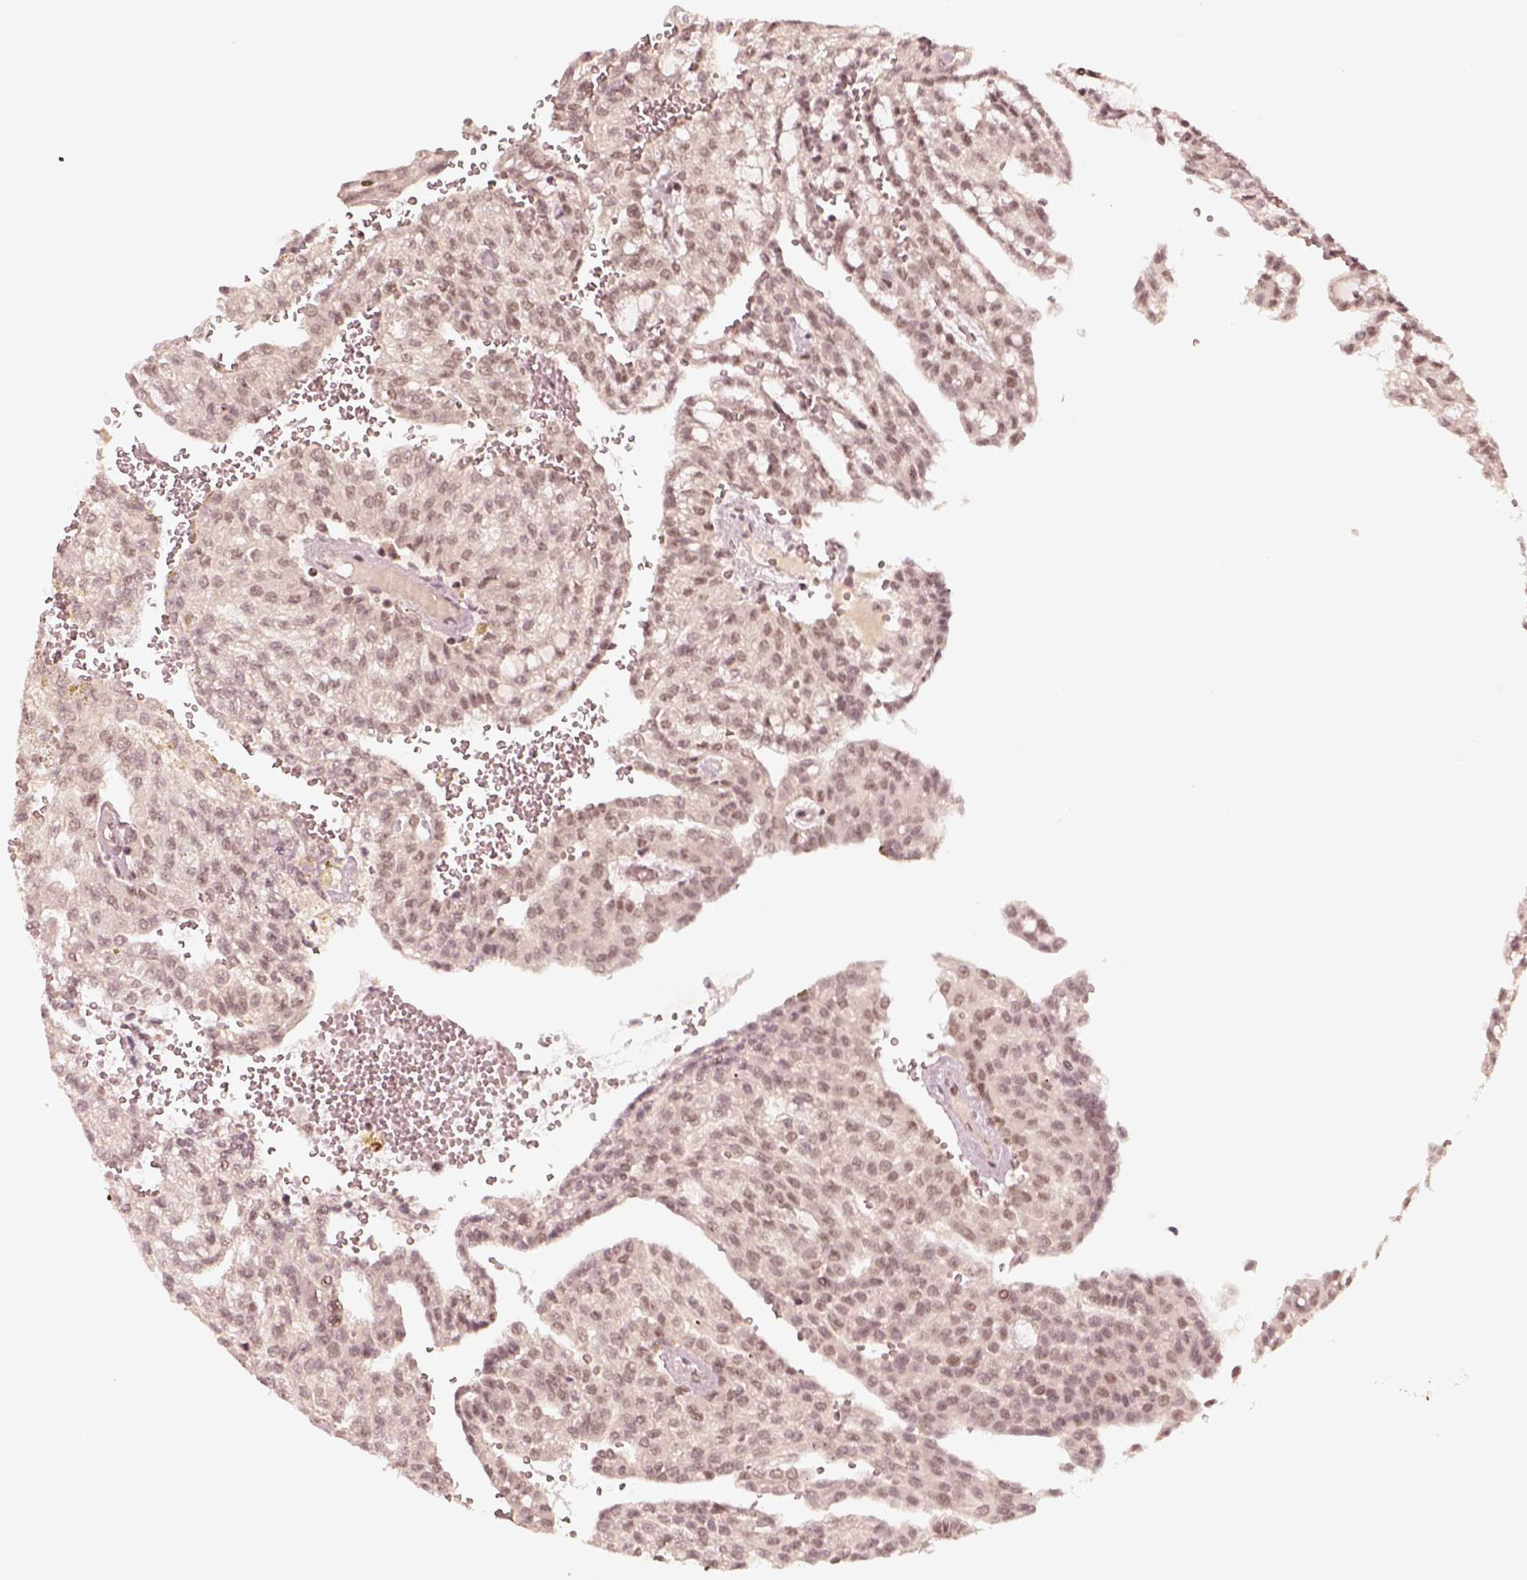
{"staining": {"intensity": "weak", "quantity": "25%-75%", "location": "nuclear"}, "tissue": "renal cancer", "cell_type": "Tumor cells", "image_type": "cancer", "snomed": [{"axis": "morphology", "description": "Adenocarcinoma, NOS"}, {"axis": "topography", "description": "Kidney"}], "caption": "There is low levels of weak nuclear expression in tumor cells of renal cancer, as demonstrated by immunohistochemical staining (brown color).", "gene": "GMEB2", "patient": {"sex": "male", "age": 63}}